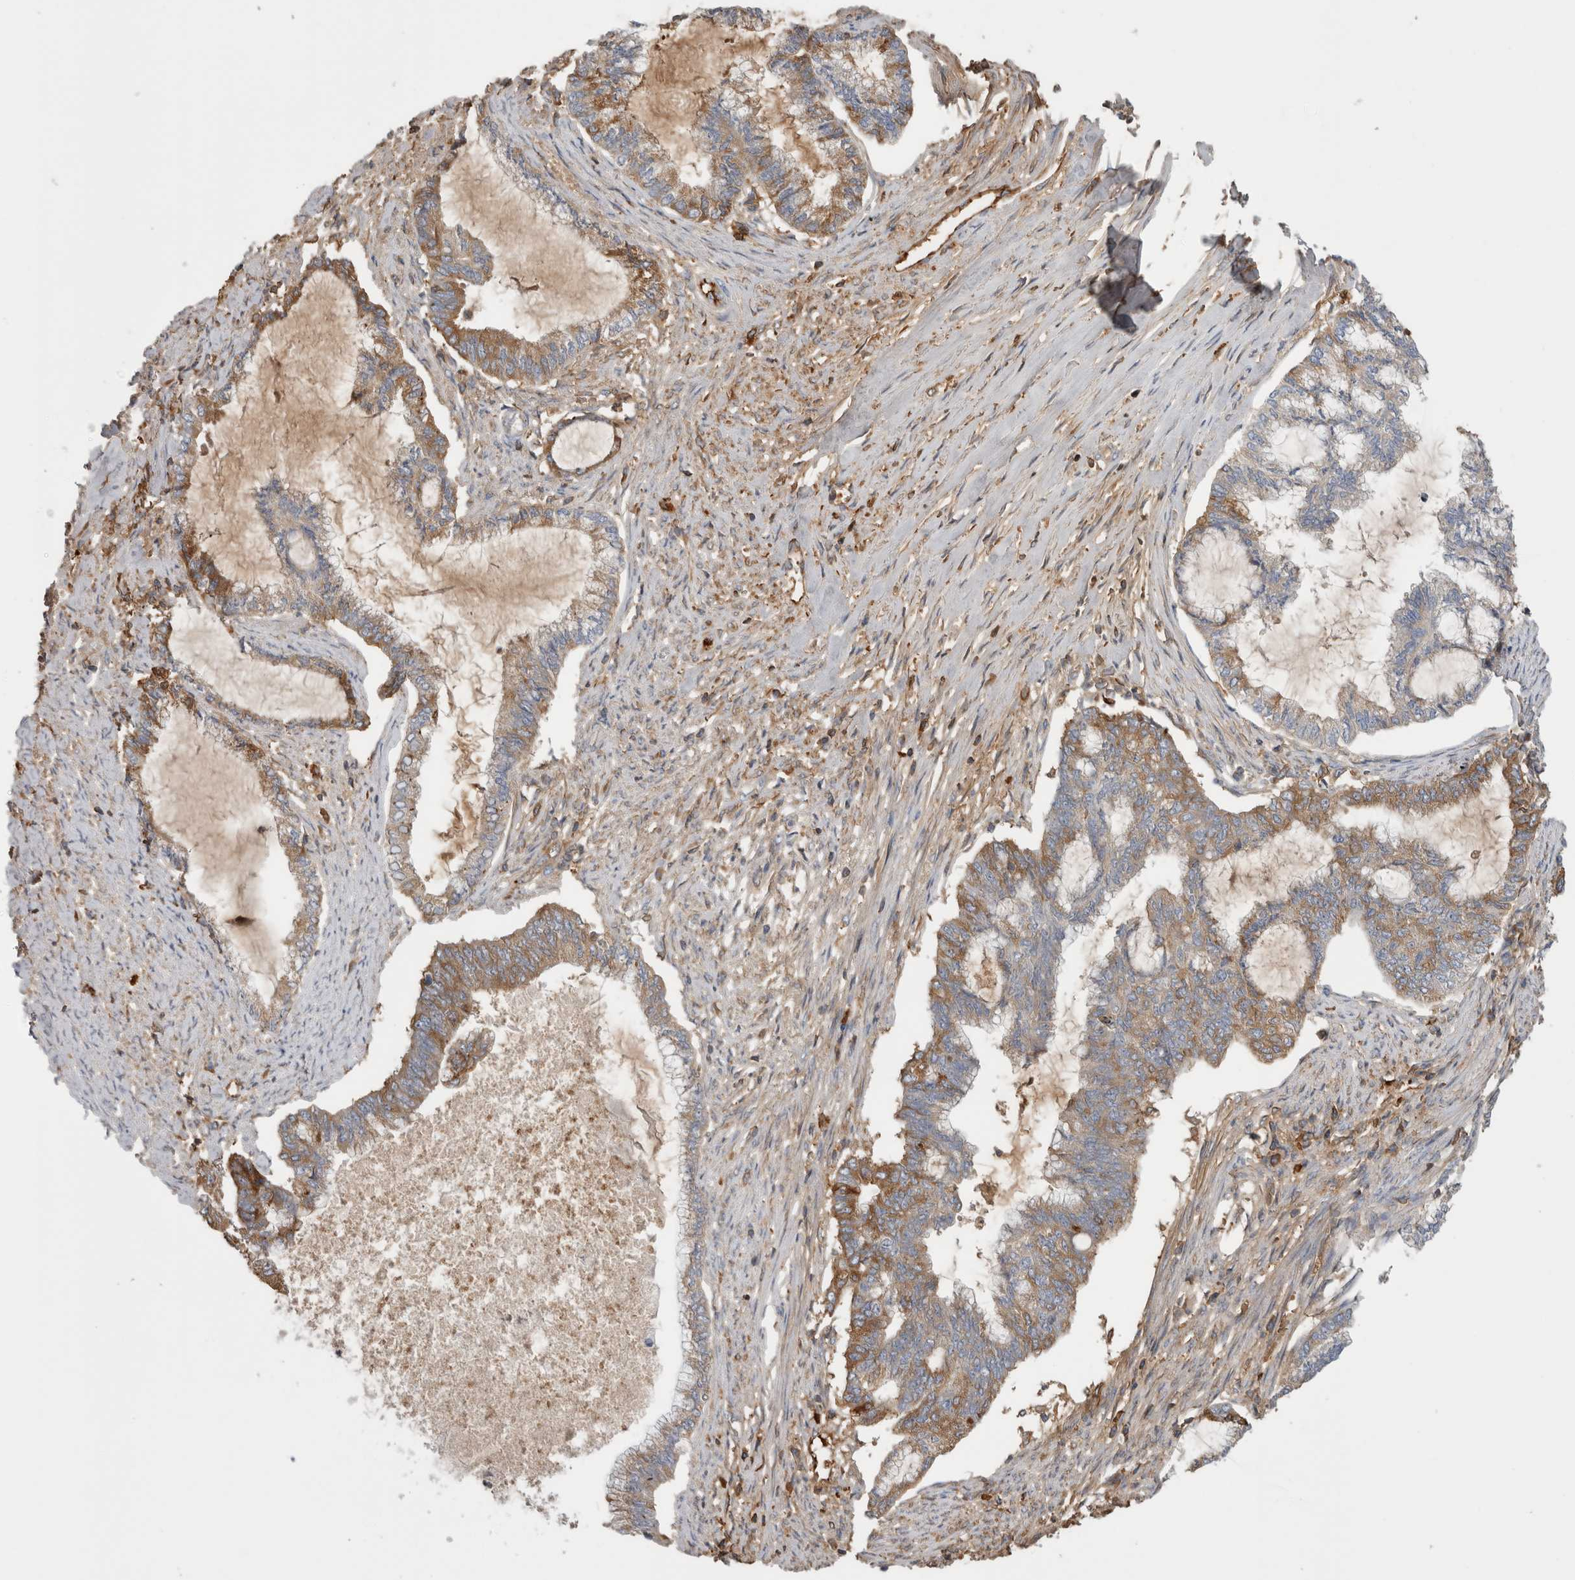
{"staining": {"intensity": "moderate", "quantity": "25%-75%", "location": "cytoplasmic/membranous"}, "tissue": "endometrial cancer", "cell_type": "Tumor cells", "image_type": "cancer", "snomed": [{"axis": "morphology", "description": "Adenocarcinoma, NOS"}, {"axis": "topography", "description": "Endometrium"}], "caption": "The micrograph reveals immunohistochemical staining of endometrial cancer. There is moderate cytoplasmic/membranous positivity is identified in about 25%-75% of tumor cells.", "gene": "TBCE", "patient": {"sex": "female", "age": 86}}